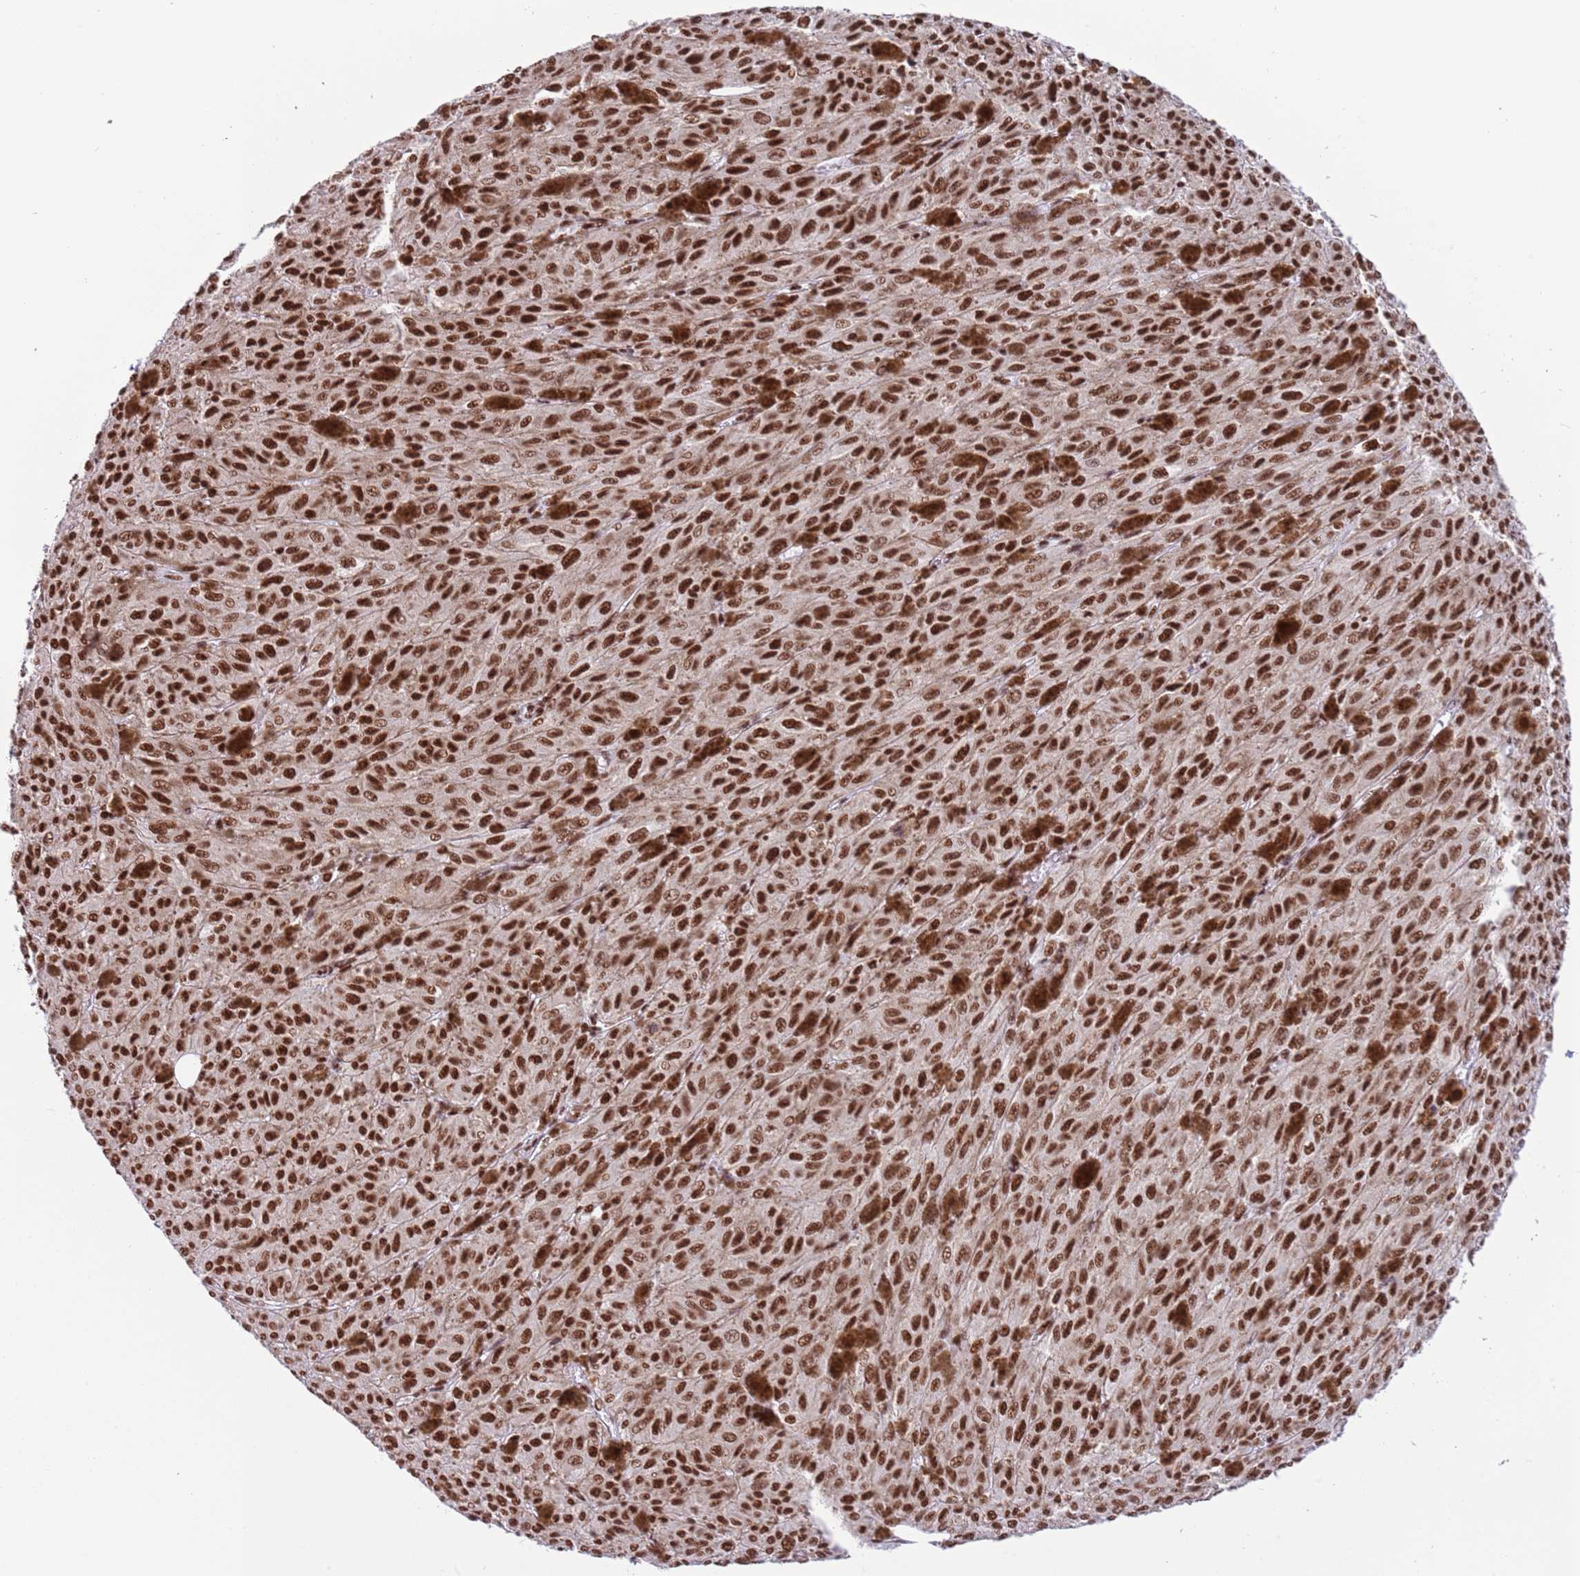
{"staining": {"intensity": "strong", "quantity": ">75%", "location": "nuclear"}, "tissue": "melanoma", "cell_type": "Tumor cells", "image_type": "cancer", "snomed": [{"axis": "morphology", "description": "Malignant melanoma, NOS"}, {"axis": "topography", "description": "Skin"}], "caption": "Tumor cells demonstrate strong nuclear staining in about >75% of cells in malignant melanoma.", "gene": "SF3A2", "patient": {"sex": "female", "age": 52}}